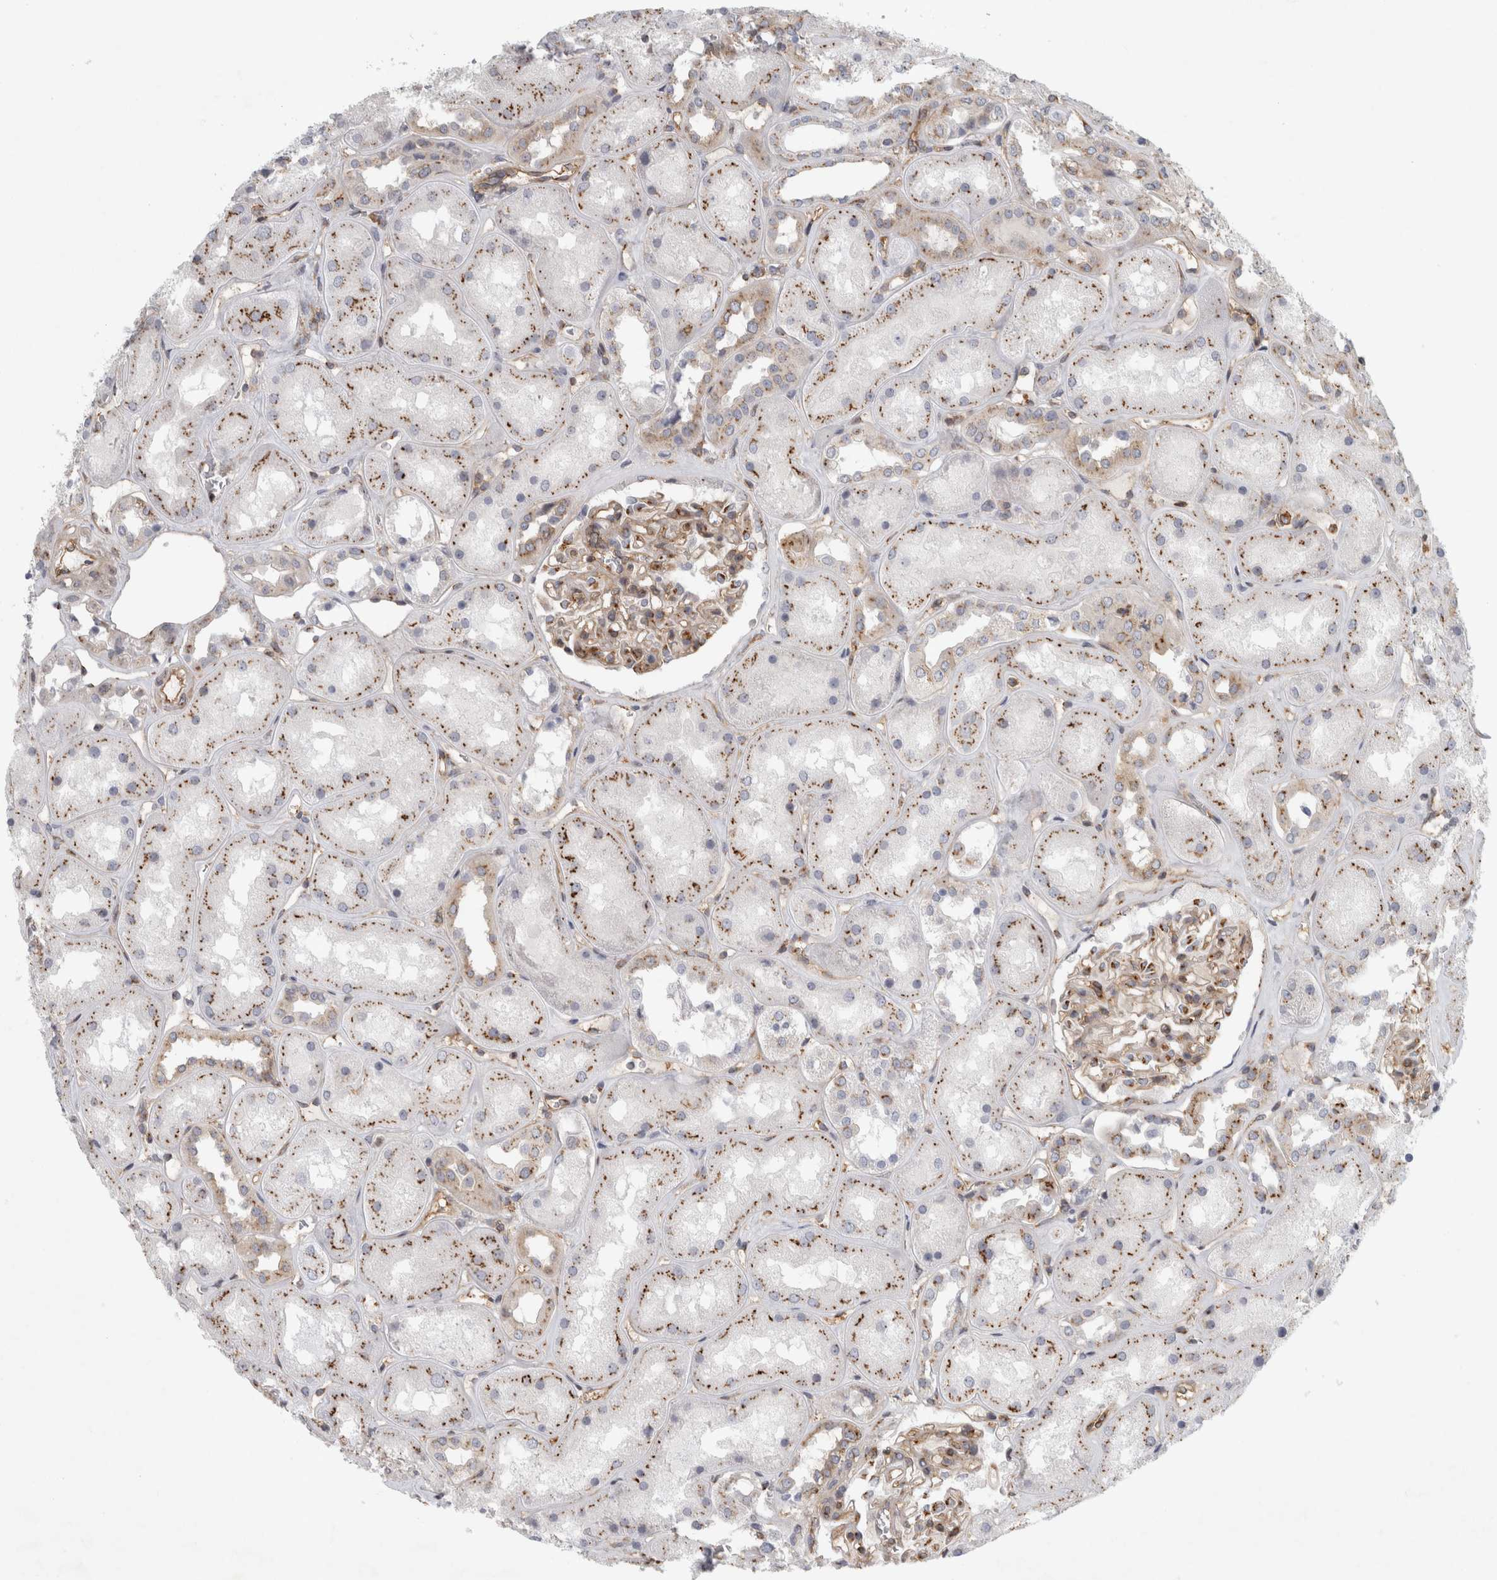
{"staining": {"intensity": "moderate", "quantity": ">75%", "location": "cytoplasmic/membranous"}, "tissue": "kidney", "cell_type": "Cells in glomeruli", "image_type": "normal", "snomed": [{"axis": "morphology", "description": "Normal tissue, NOS"}, {"axis": "topography", "description": "Kidney"}], "caption": "This image shows IHC staining of unremarkable human kidney, with medium moderate cytoplasmic/membranous expression in approximately >75% of cells in glomeruli.", "gene": "PEX6", "patient": {"sex": "male", "age": 70}}